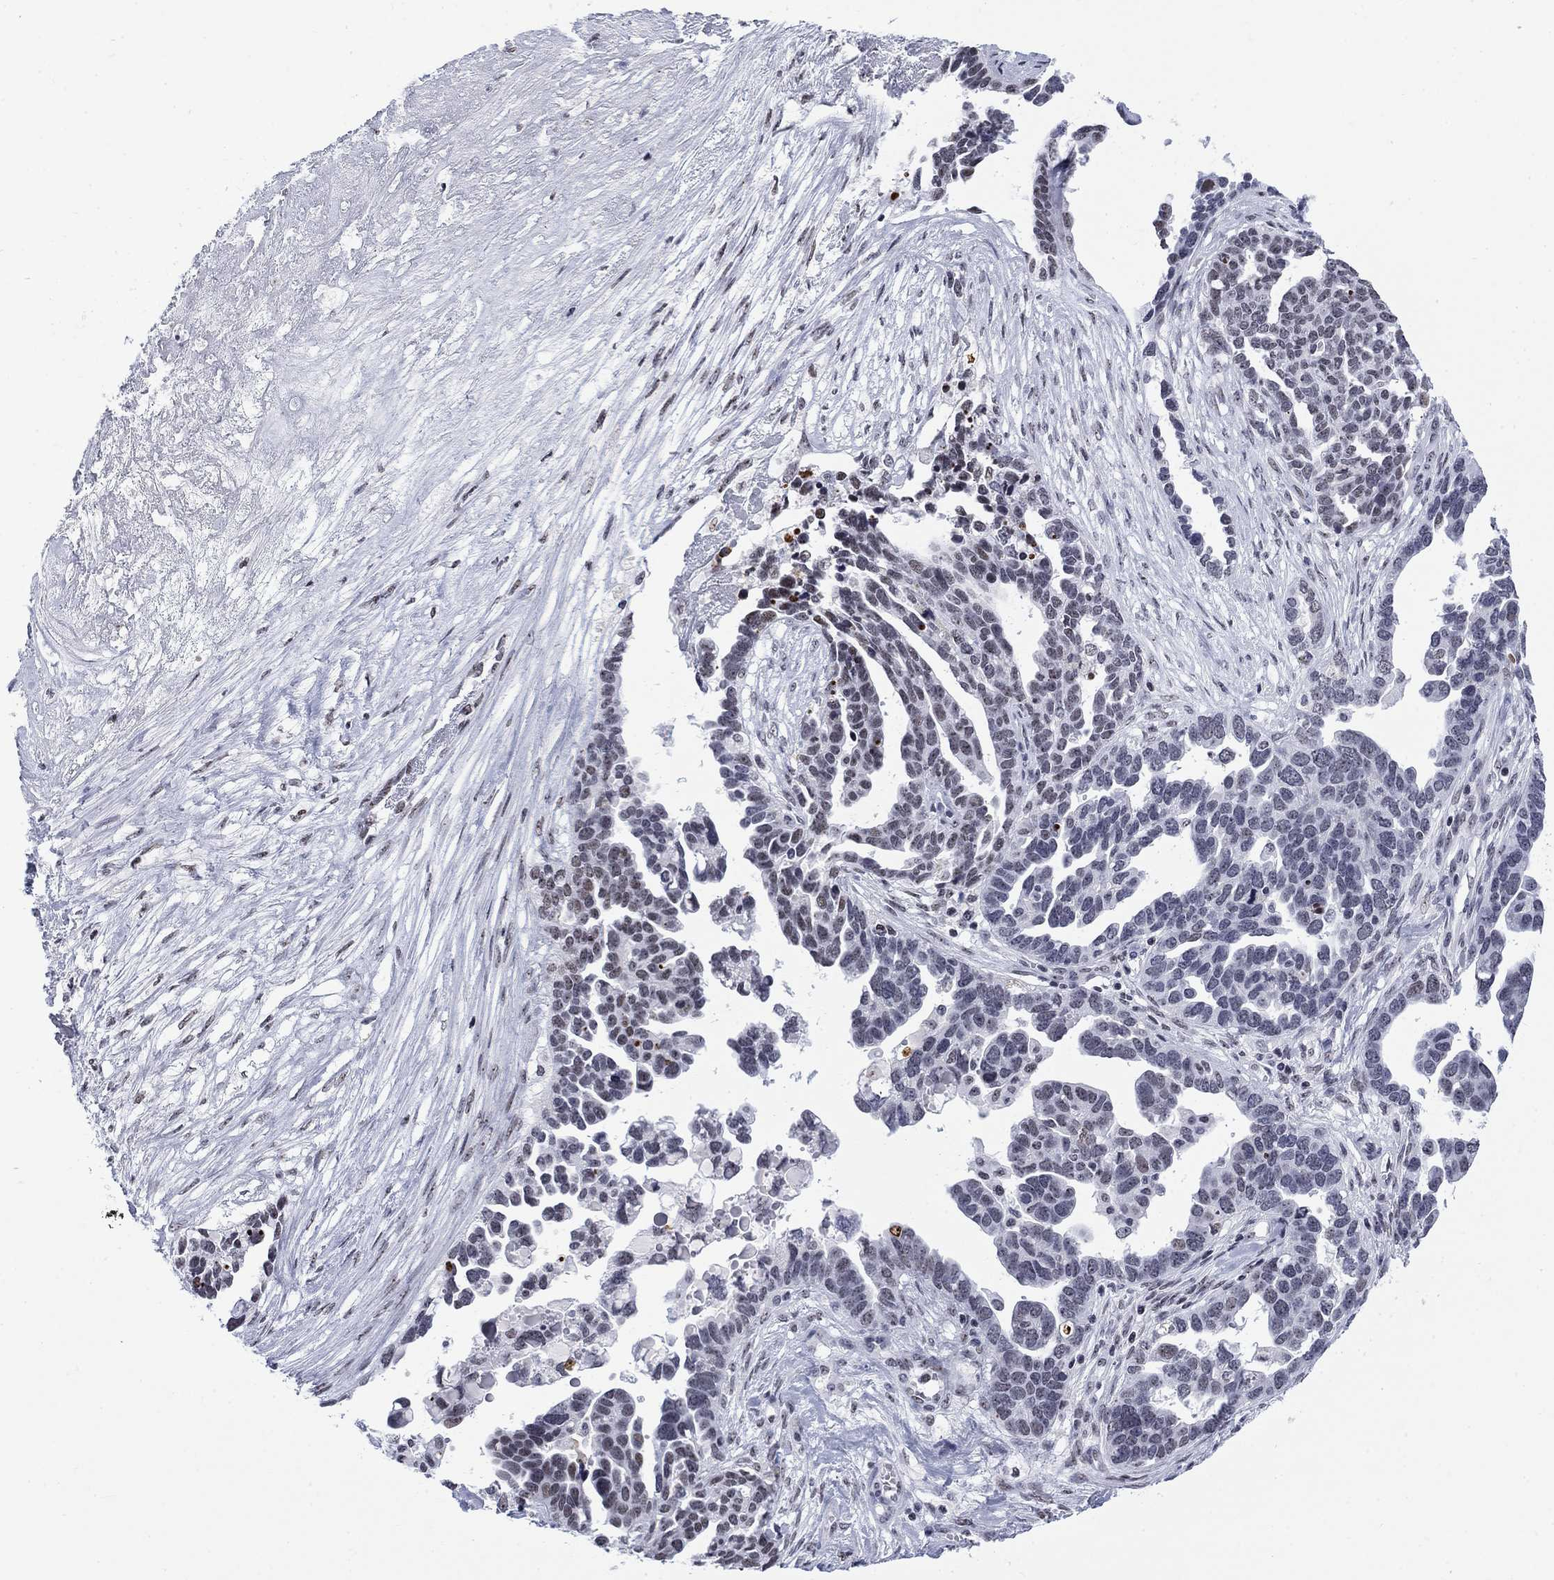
{"staining": {"intensity": "negative", "quantity": "none", "location": "none"}, "tissue": "ovarian cancer", "cell_type": "Tumor cells", "image_type": "cancer", "snomed": [{"axis": "morphology", "description": "Cystadenocarcinoma, serous, NOS"}, {"axis": "topography", "description": "Ovary"}], "caption": "Immunohistochemistry image of ovarian cancer (serous cystadenocarcinoma) stained for a protein (brown), which exhibits no positivity in tumor cells.", "gene": "CSRNP3", "patient": {"sex": "female", "age": 54}}